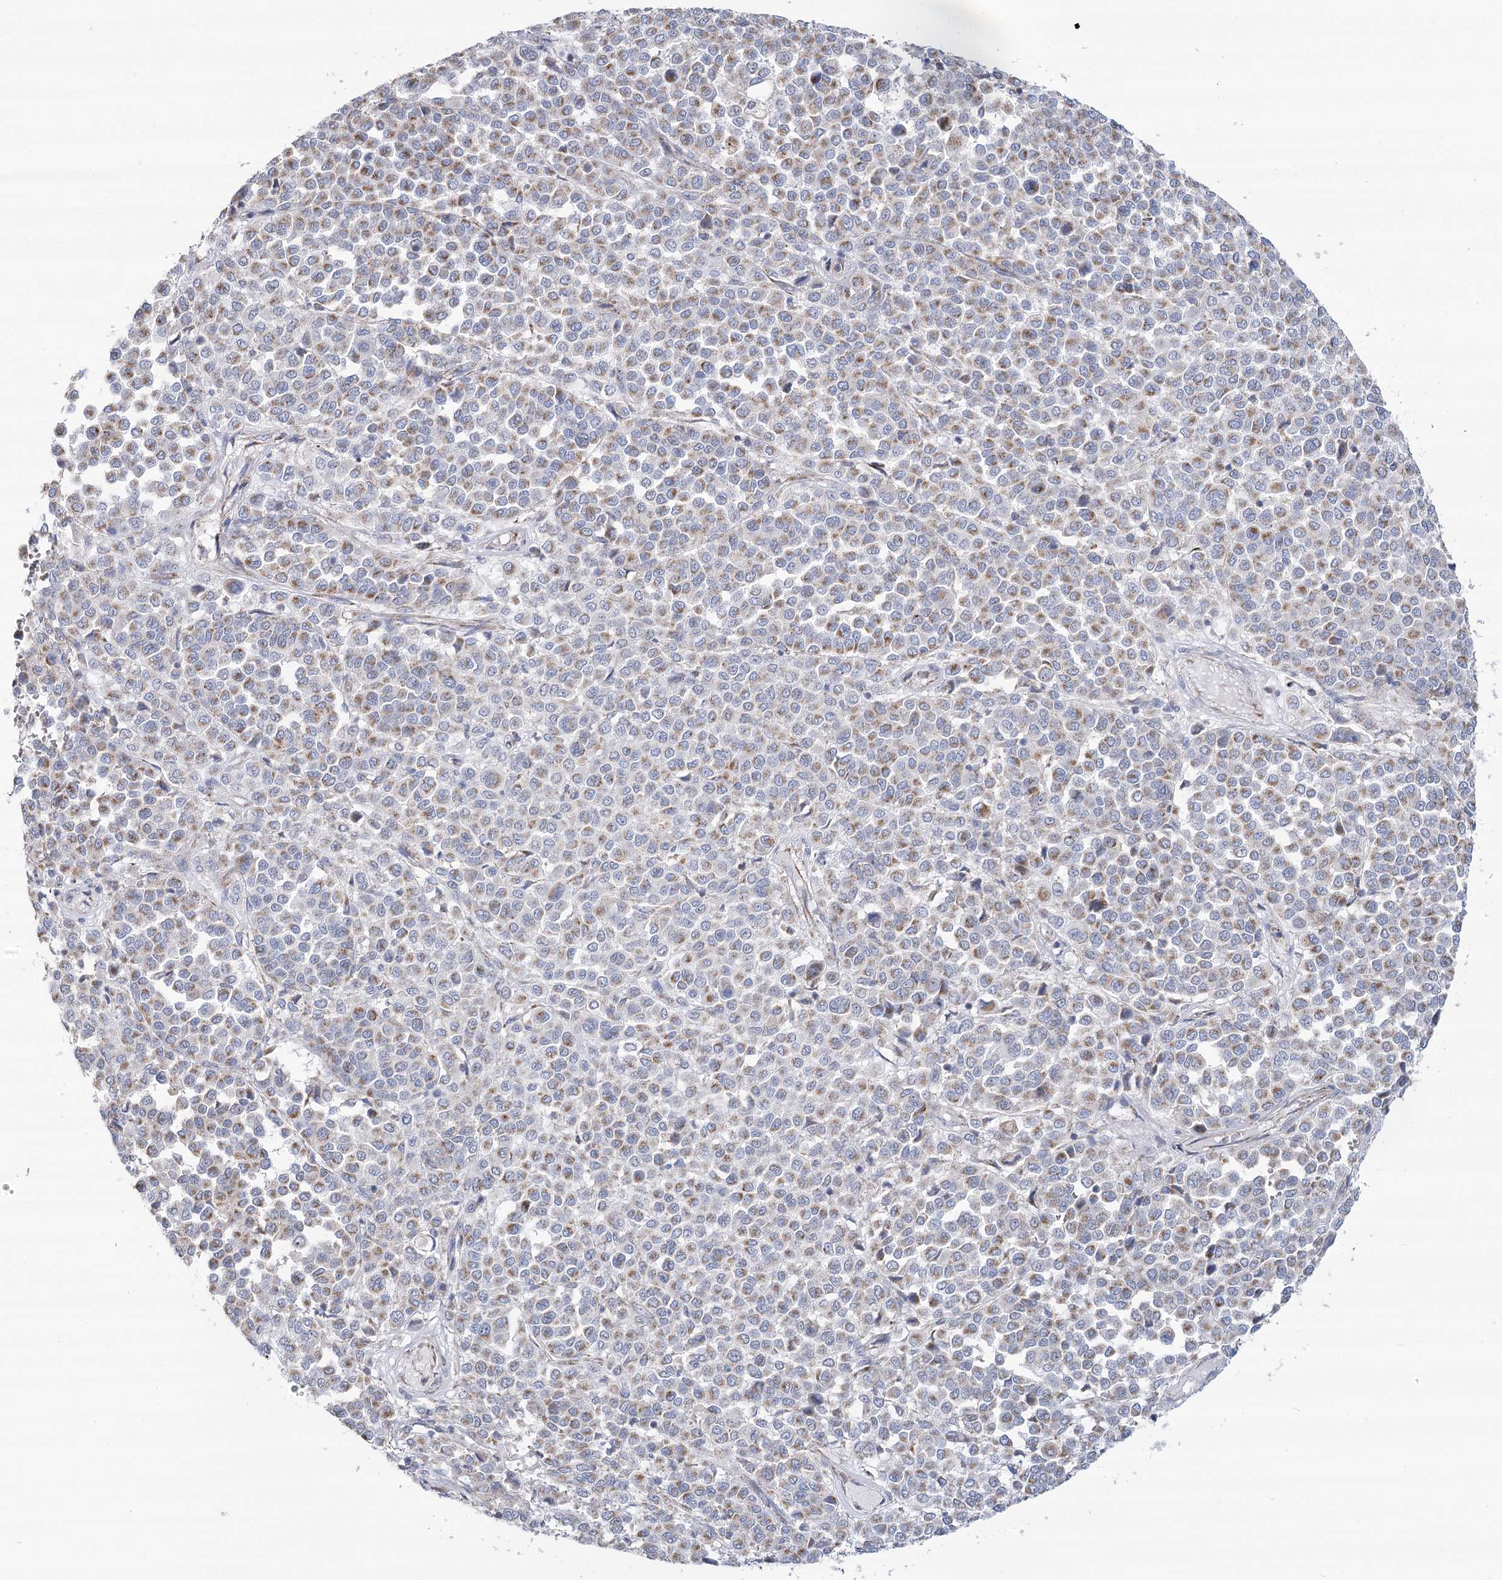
{"staining": {"intensity": "weak", "quantity": "25%-75%", "location": "cytoplasmic/membranous"}, "tissue": "melanoma", "cell_type": "Tumor cells", "image_type": "cancer", "snomed": [{"axis": "morphology", "description": "Malignant melanoma, Metastatic site"}, {"axis": "topography", "description": "Pancreas"}], "caption": "A low amount of weak cytoplasmic/membranous positivity is seen in about 25%-75% of tumor cells in melanoma tissue.", "gene": "SNX7", "patient": {"sex": "female", "age": 30}}